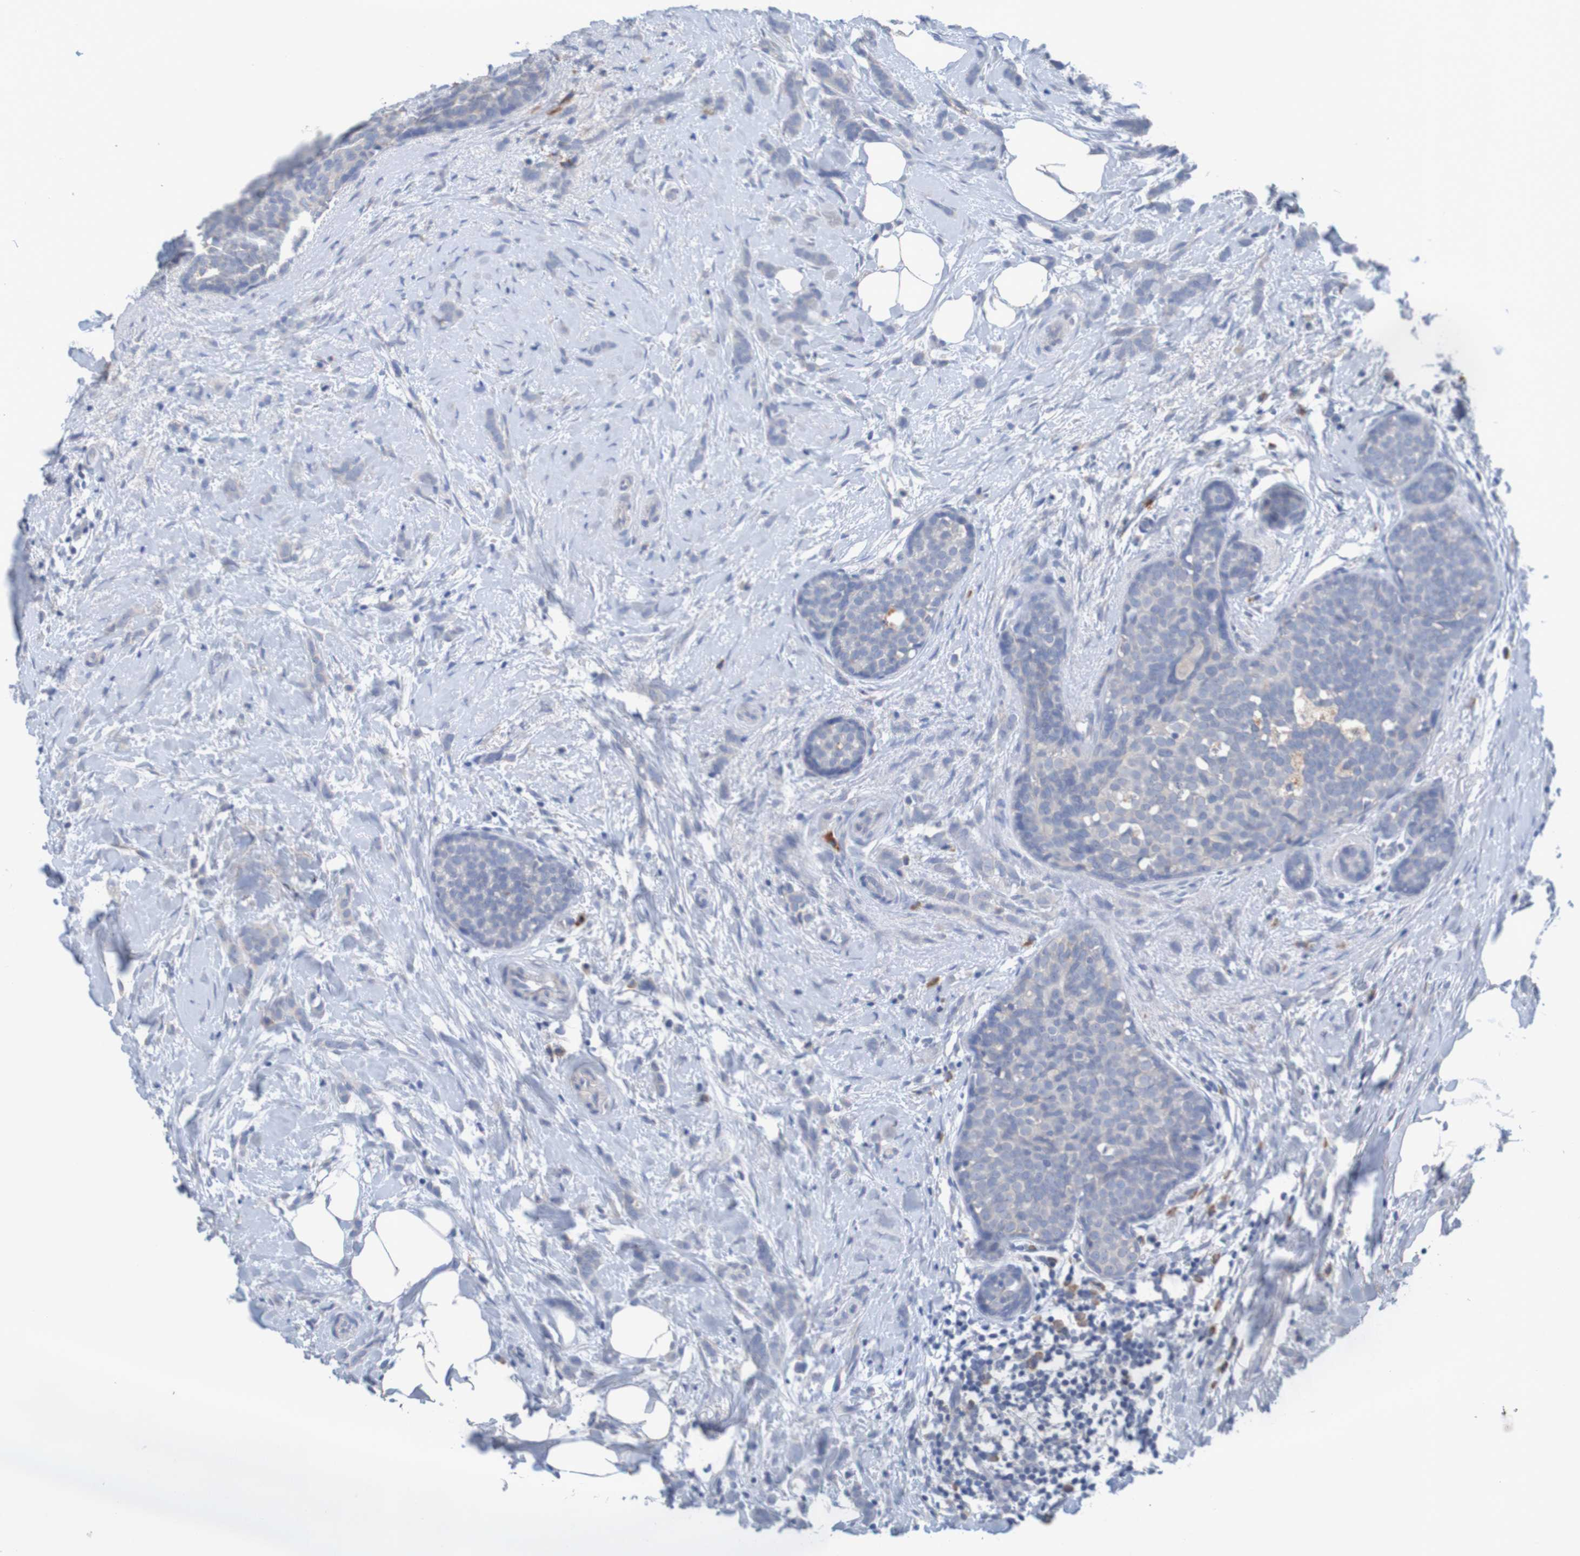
{"staining": {"intensity": "negative", "quantity": "none", "location": "none"}, "tissue": "breast cancer", "cell_type": "Tumor cells", "image_type": "cancer", "snomed": [{"axis": "morphology", "description": "Lobular carcinoma, in situ"}, {"axis": "morphology", "description": "Lobular carcinoma"}, {"axis": "topography", "description": "Breast"}], "caption": "There is no significant expression in tumor cells of breast lobular carcinoma.", "gene": "LTA", "patient": {"sex": "female", "age": 41}}